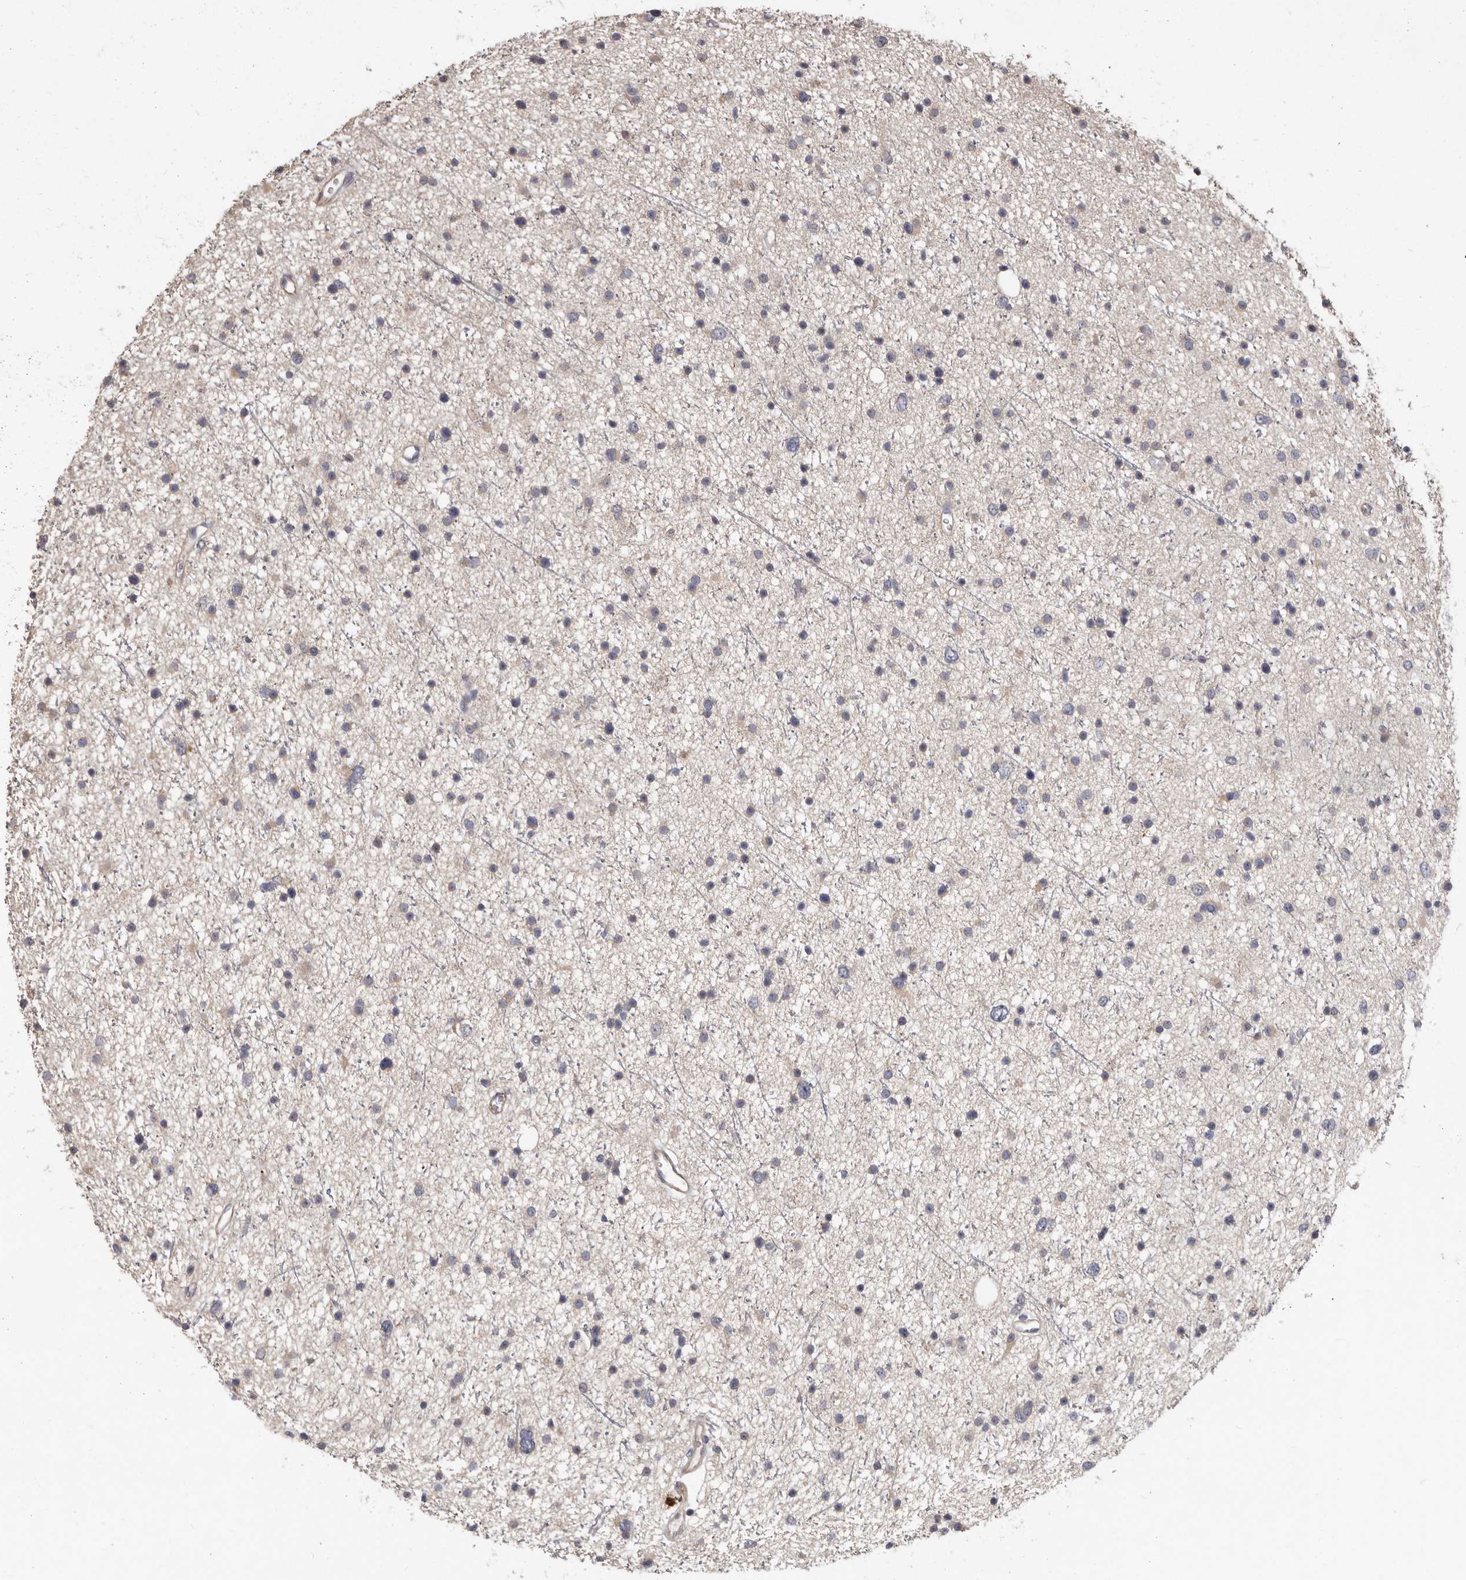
{"staining": {"intensity": "weak", "quantity": "<25%", "location": "cytoplasmic/membranous"}, "tissue": "glioma", "cell_type": "Tumor cells", "image_type": "cancer", "snomed": [{"axis": "morphology", "description": "Glioma, malignant, Low grade"}, {"axis": "topography", "description": "Cerebral cortex"}], "caption": "This is an IHC photomicrograph of human glioma. There is no expression in tumor cells.", "gene": "MRPL18", "patient": {"sex": "female", "age": 39}}